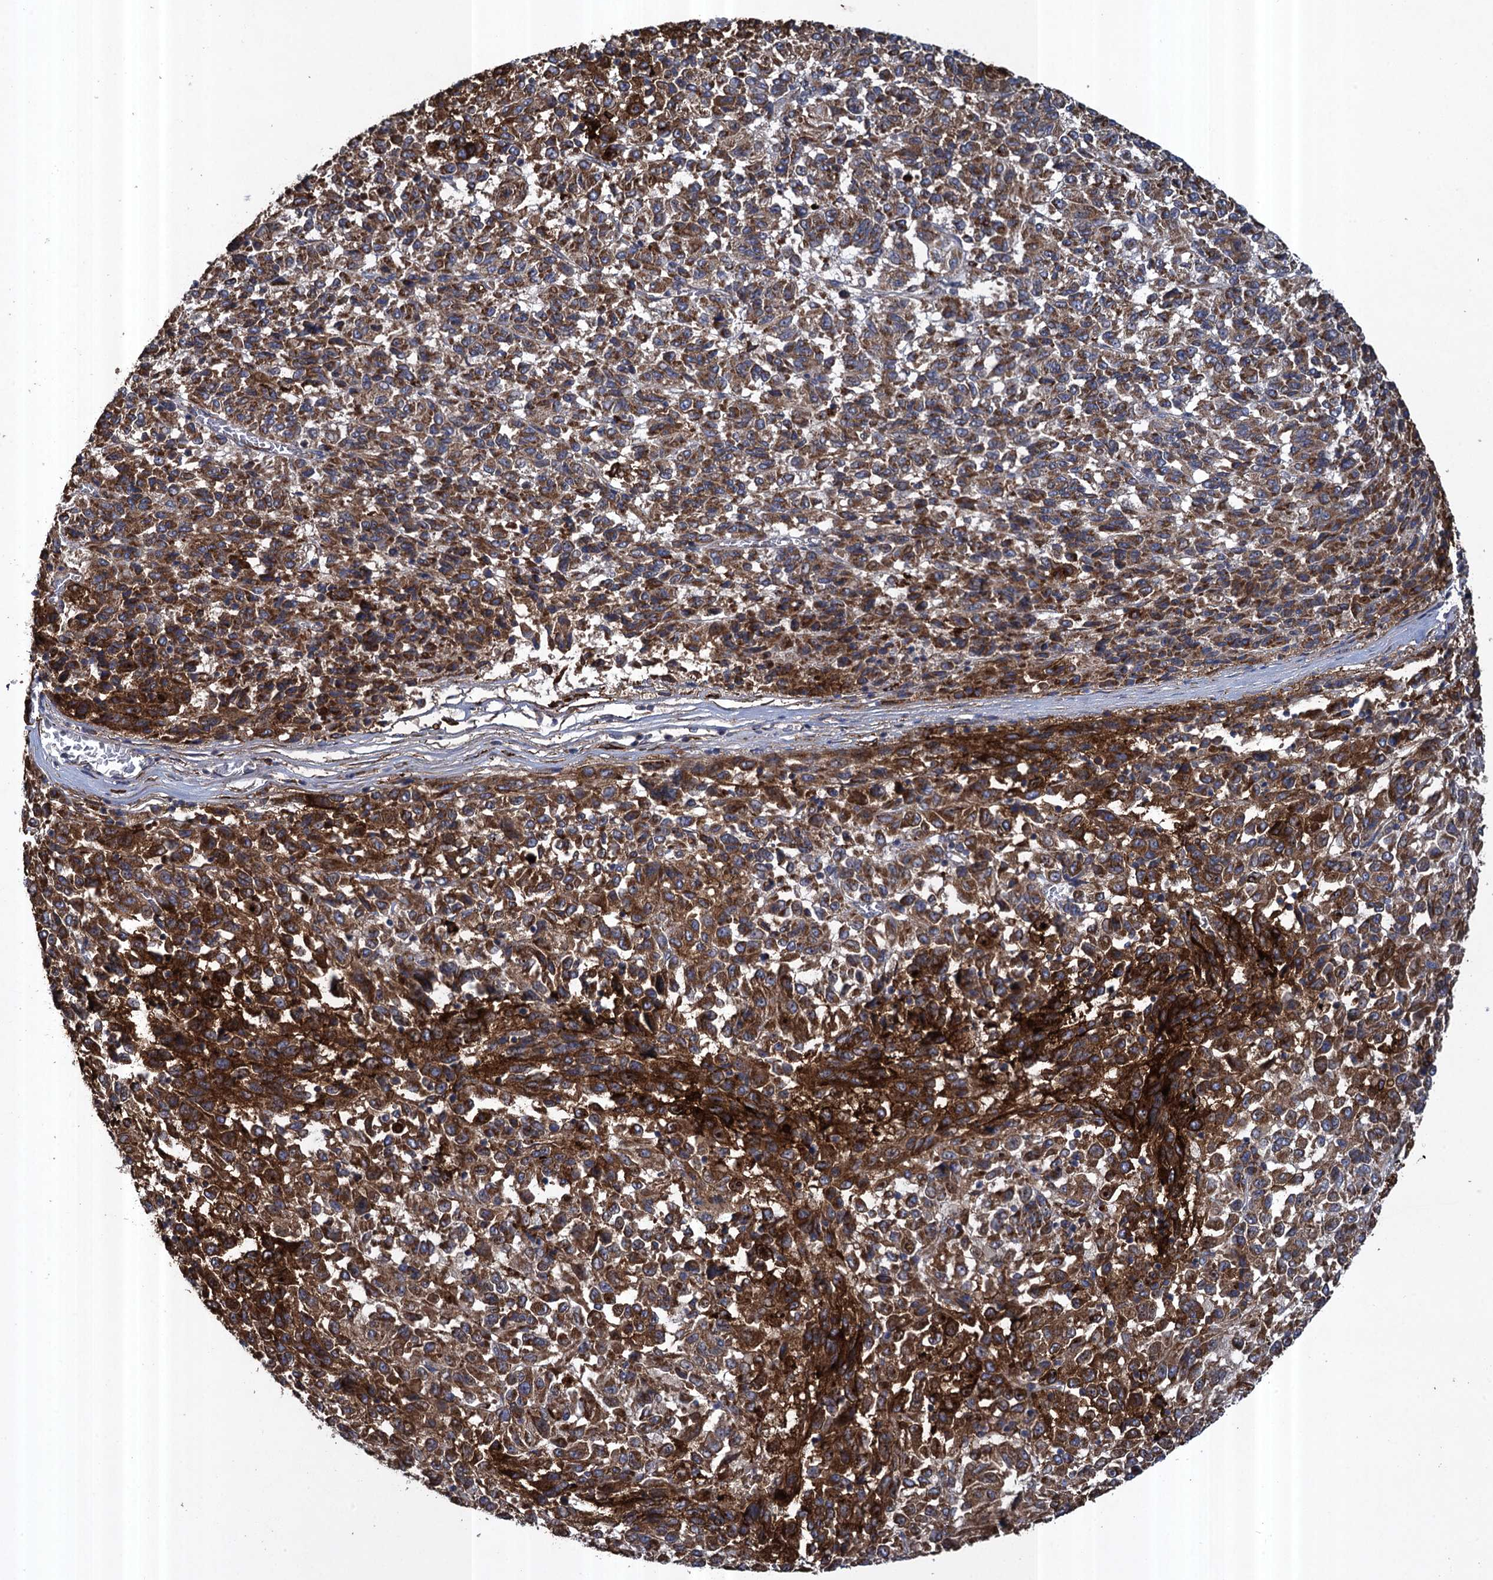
{"staining": {"intensity": "moderate", "quantity": ">75%", "location": "cytoplasmic/membranous"}, "tissue": "melanoma", "cell_type": "Tumor cells", "image_type": "cancer", "snomed": [{"axis": "morphology", "description": "Malignant melanoma, Metastatic site"}, {"axis": "topography", "description": "Lung"}], "caption": "Tumor cells display medium levels of moderate cytoplasmic/membranous staining in about >75% of cells in human melanoma. The staining was performed using DAB to visualize the protein expression in brown, while the nuclei were stained in blue with hematoxylin (Magnification: 20x).", "gene": "TXNDC11", "patient": {"sex": "male", "age": 64}}